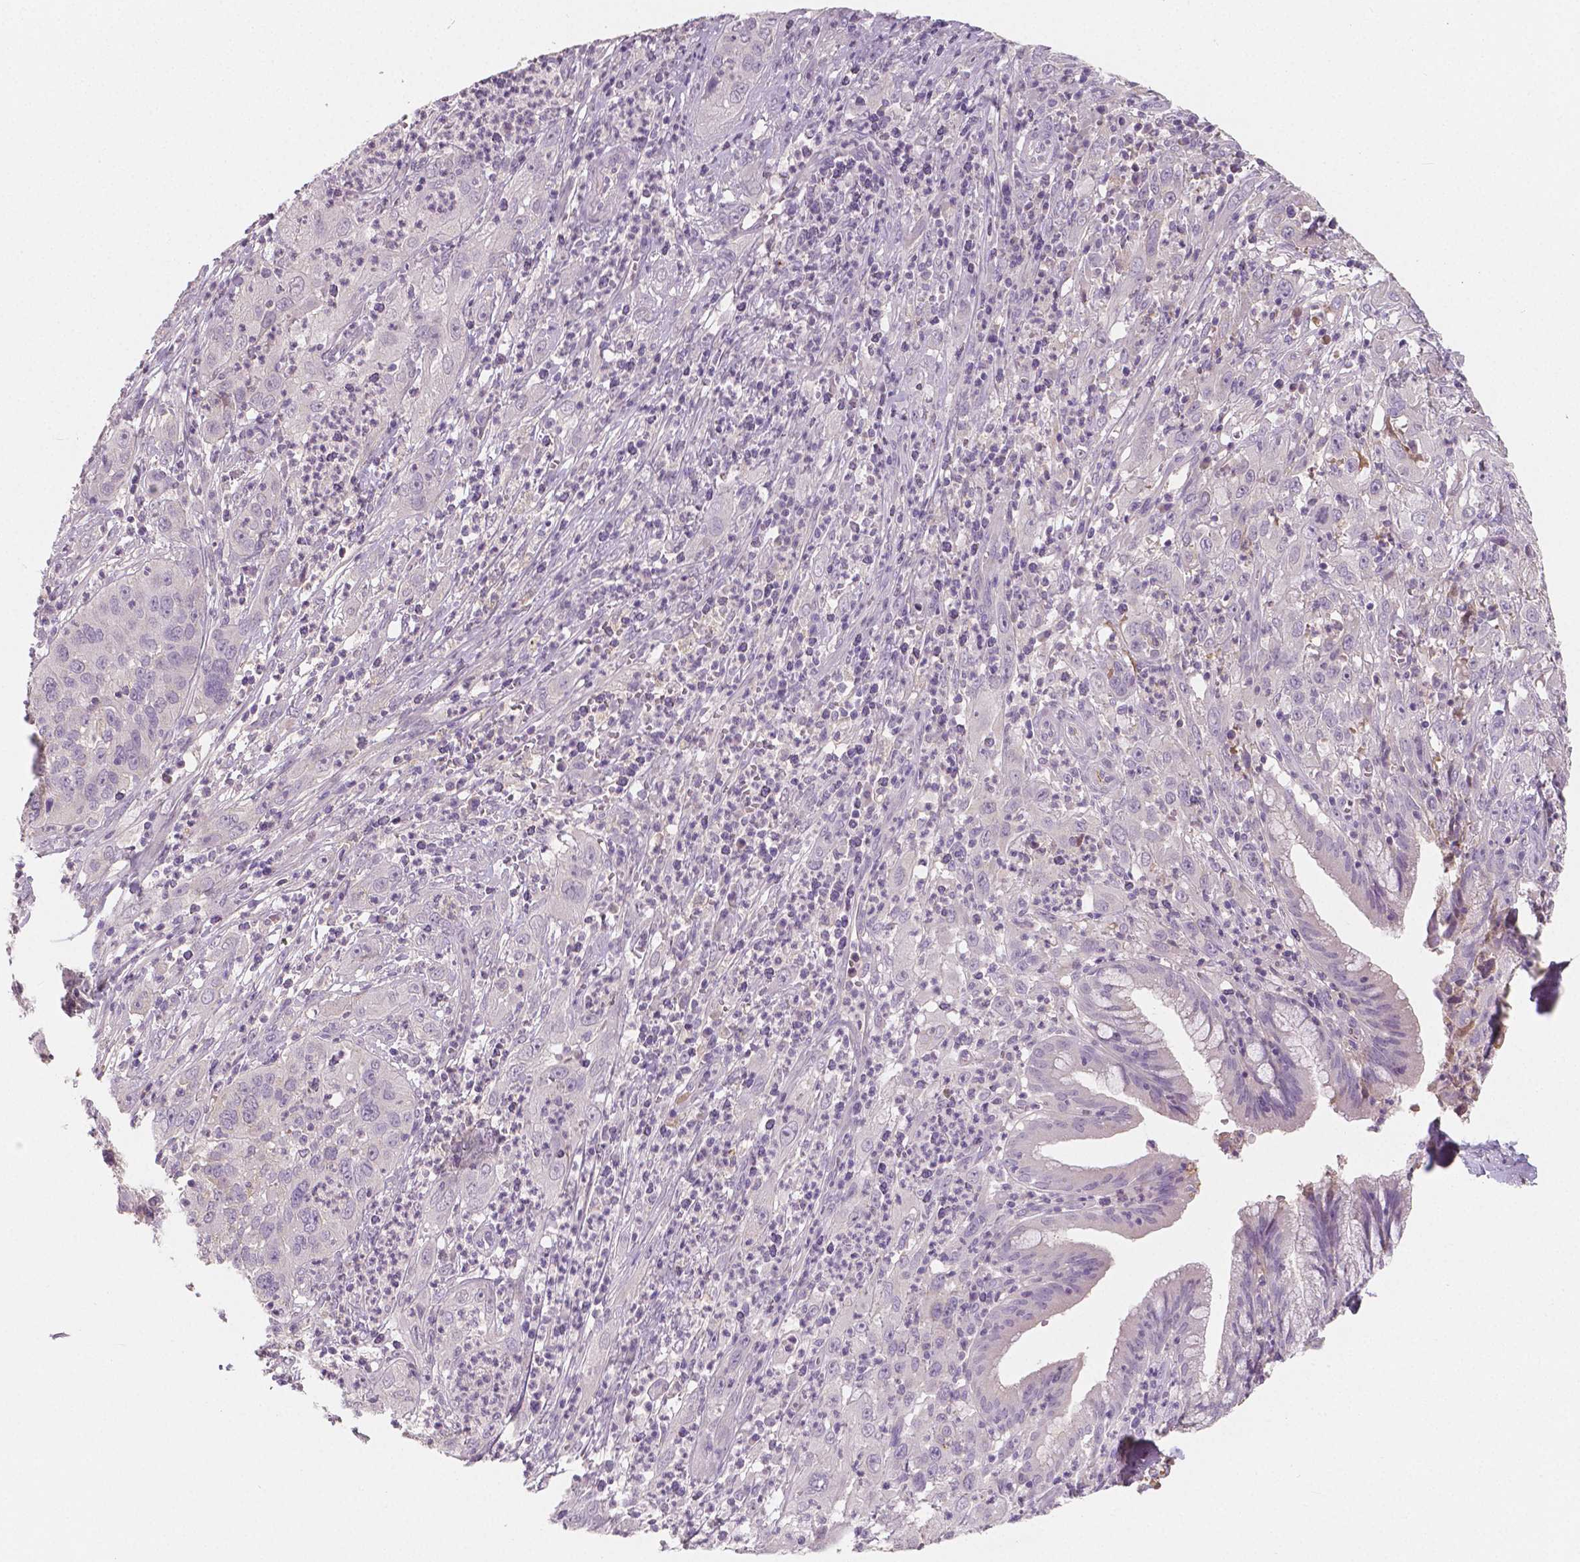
{"staining": {"intensity": "negative", "quantity": "none", "location": "none"}, "tissue": "cervical cancer", "cell_type": "Tumor cells", "image_type": "cancer", "snomed": [{"axis": "morphology", "description": "Squamous cell carcinoma, NOS"}, {"axis": "topography", "description": "Cervix"}], "caption": "Tumor cells show no significant protein positivity in cervical squamous cell carcinoma. (Brightfield microscopy of DAB (3,3'-diaminobenzidine) immunohistochemistry at high magnification).", "gene": "APOA4", "patient": {"sex": "female", "age": 32}}